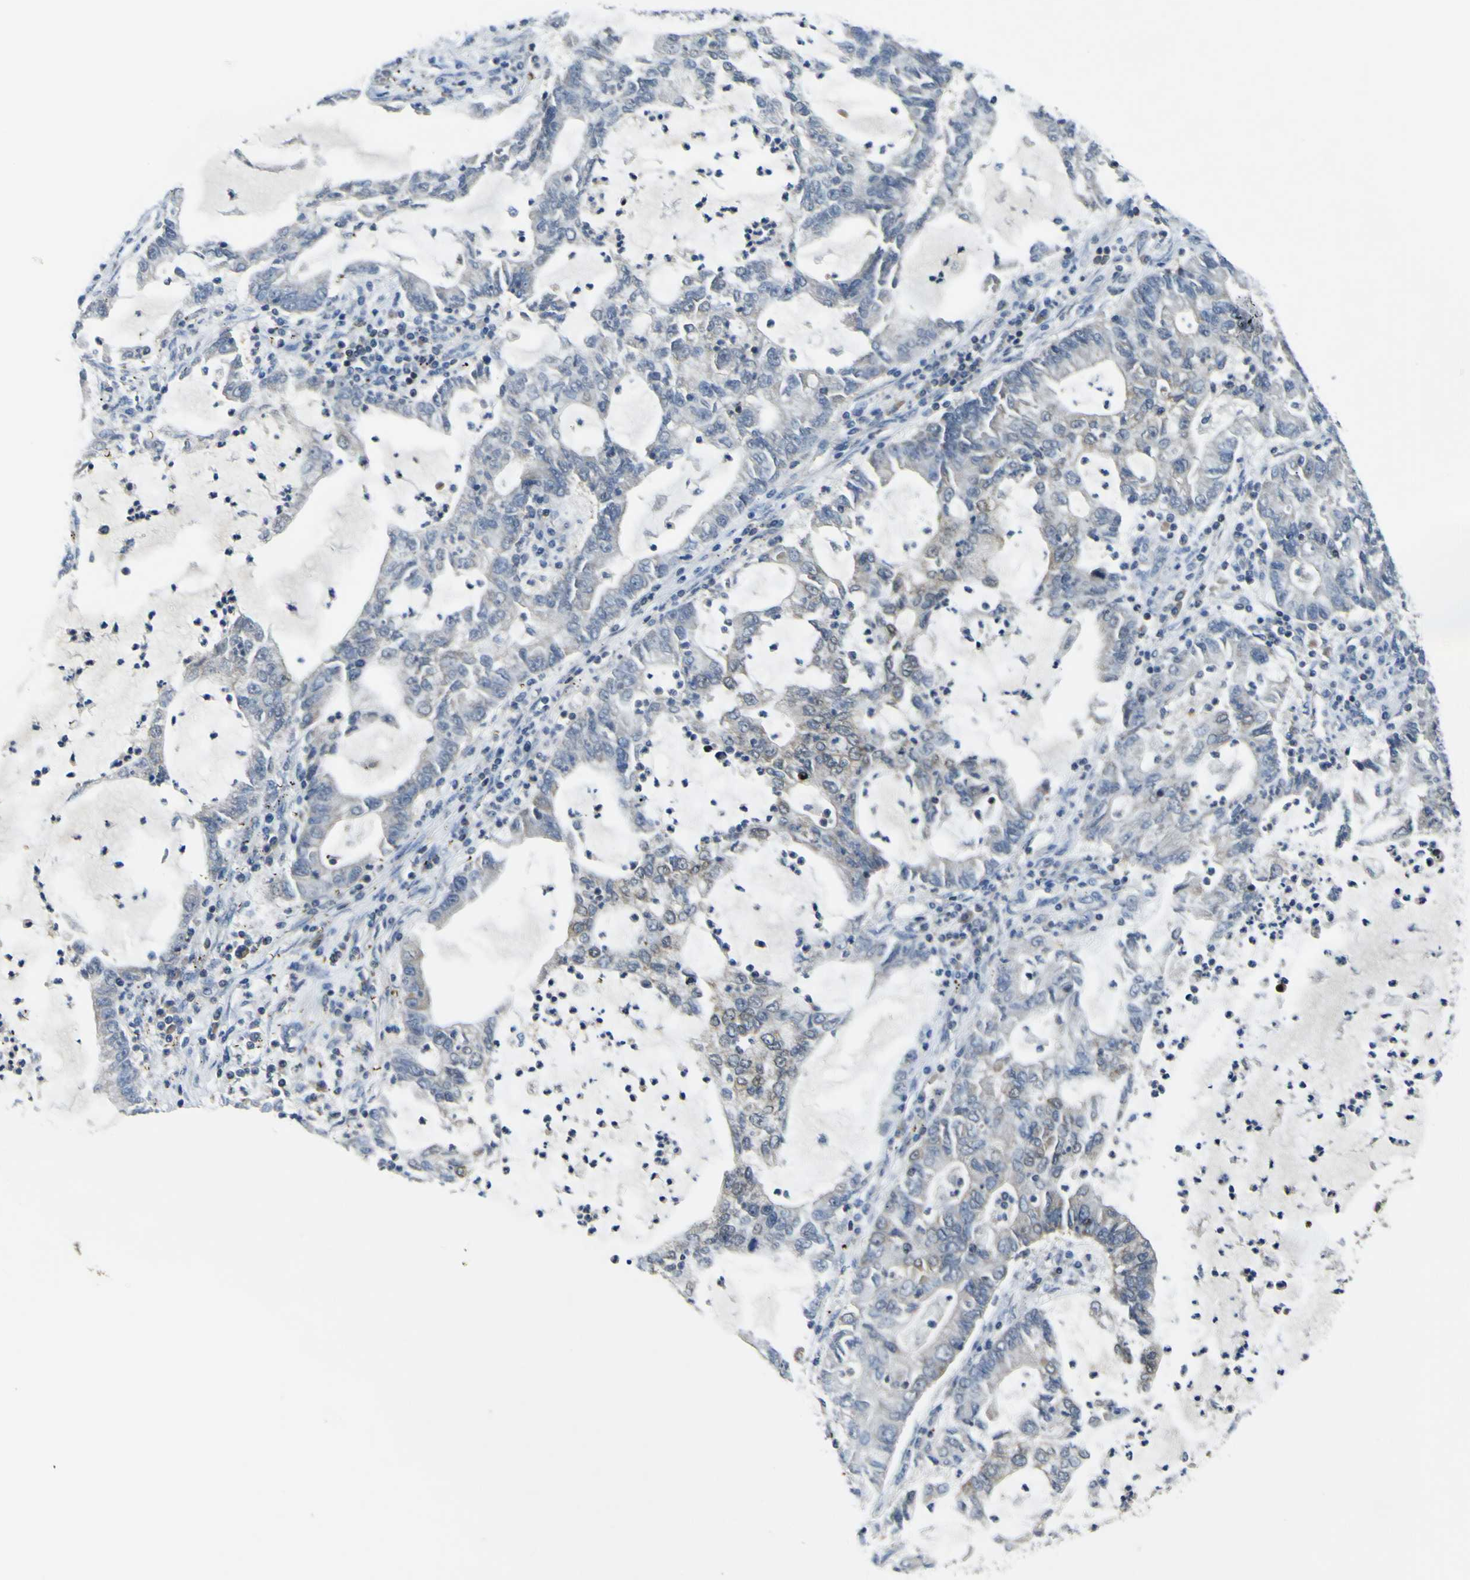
{"staining": {"intensity": "moderate", "quantity": "<25%", "location": "cytoplasmic/membranous"}, "tissue": "lung cancer", "cell_type": "Tumor cells", "image_type": "cancer", "snomed": [{"axis": "morphology", "description": "Adenocarcinoma, NOS"}, {"axis": "topography", "description": "Lung"}], "caption": "Moderate cytoplasmic/membranous staining is present in approximately <25% of tumor cells in lung adenocarcinoma.", "gene": "EML2", "patient": {"sex": "female", "age": 51}}